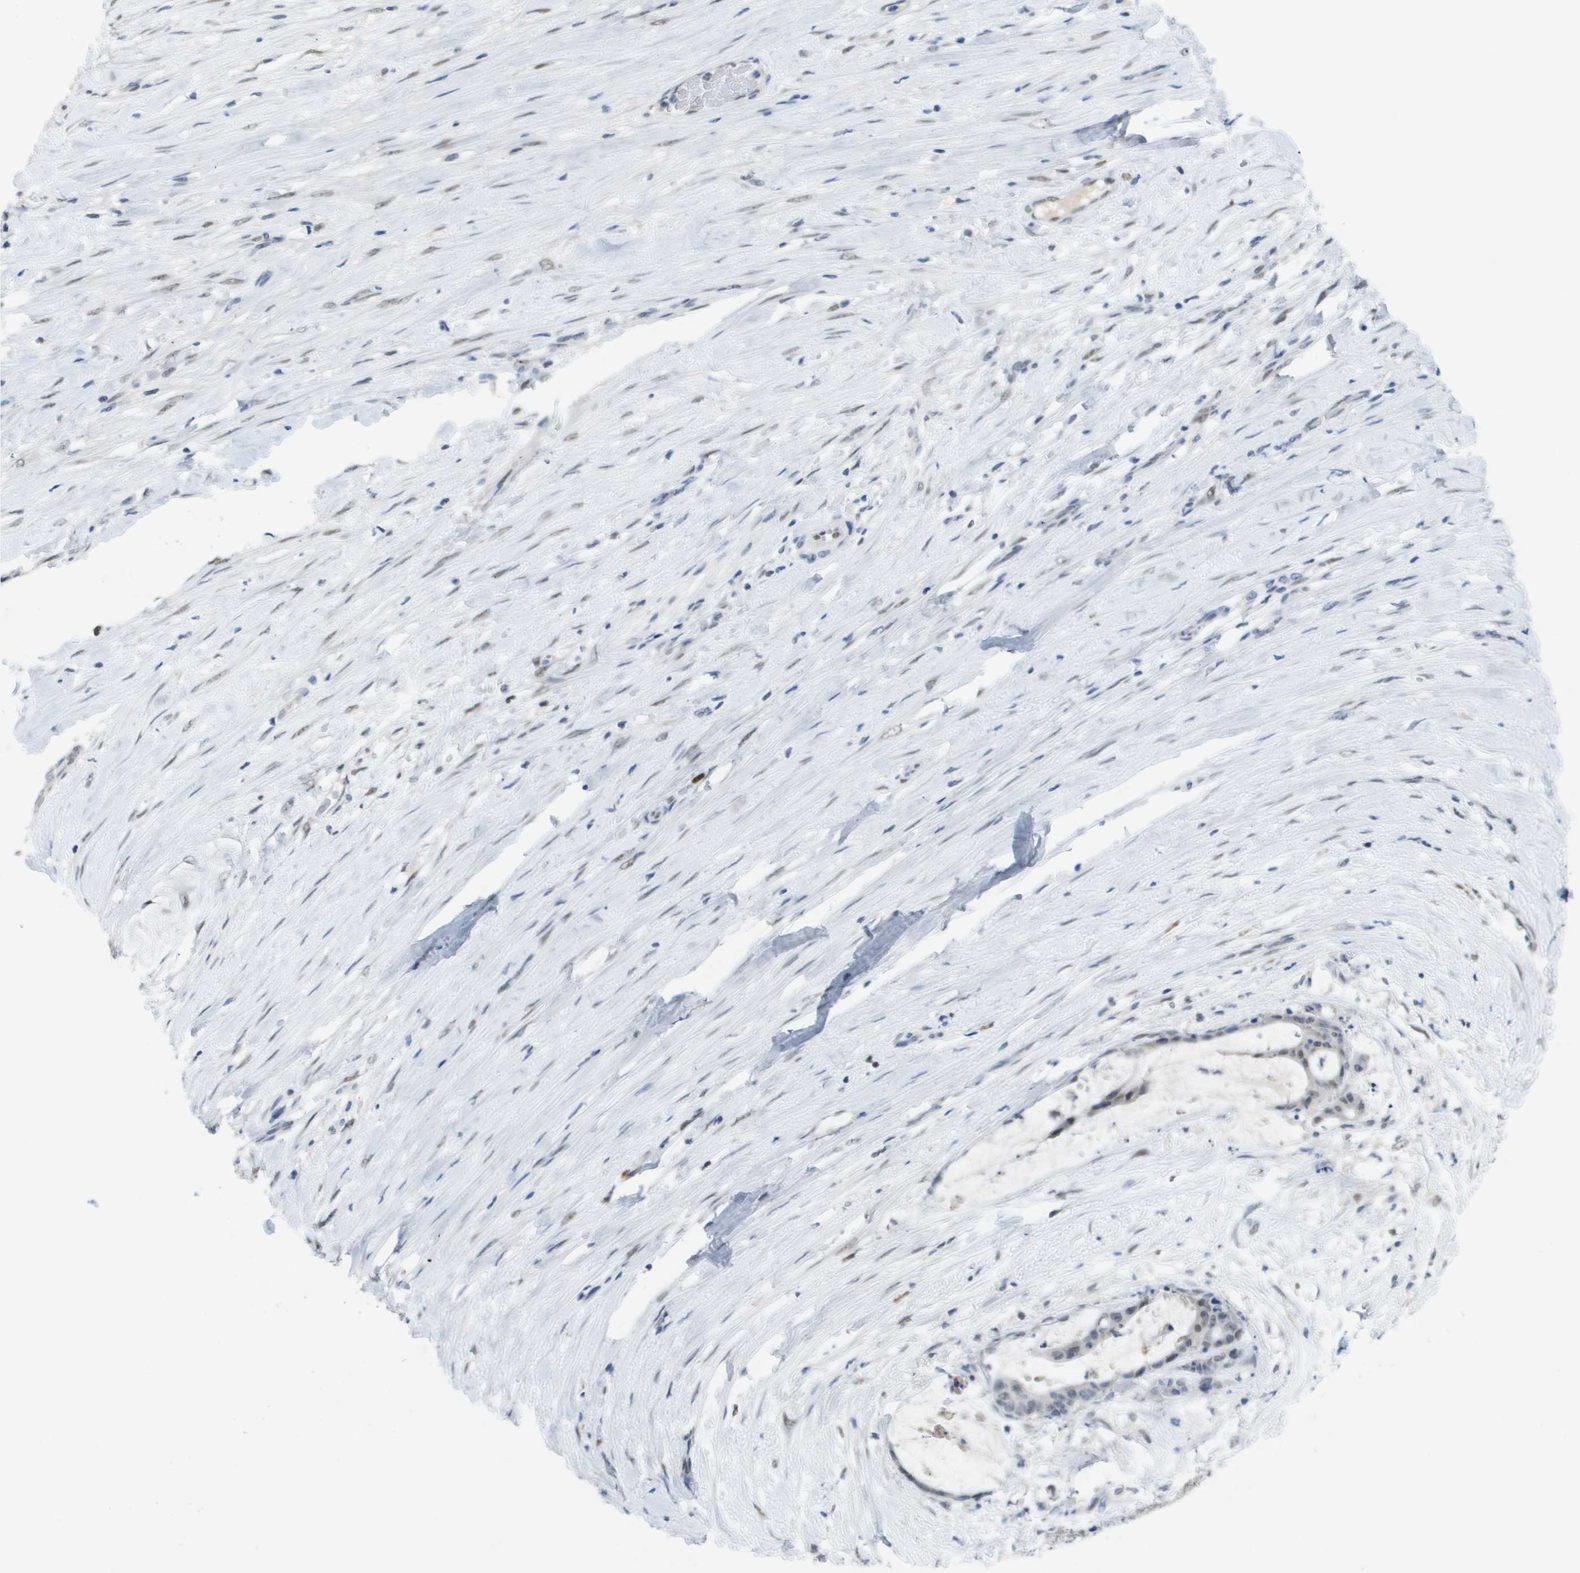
{"staining": {"intensity": "weak", "quantity": "<25%", "location": "nuclear"}, "tissue": "liver cancer", "cell_type": "Tumor cells", "image_type": "cancer", "snomed": [{"axis": "morphology", "description": "Cholangiocarcinoma"}, {"axis": "topography", "description": "Liver"}], "caption": "An immunohistochemistry image of liver cancer is shown. There is no staining in tumor cells of liver cancer.", "gene": "TP53RK", "patient": {"sex": "female", "age": 73}}